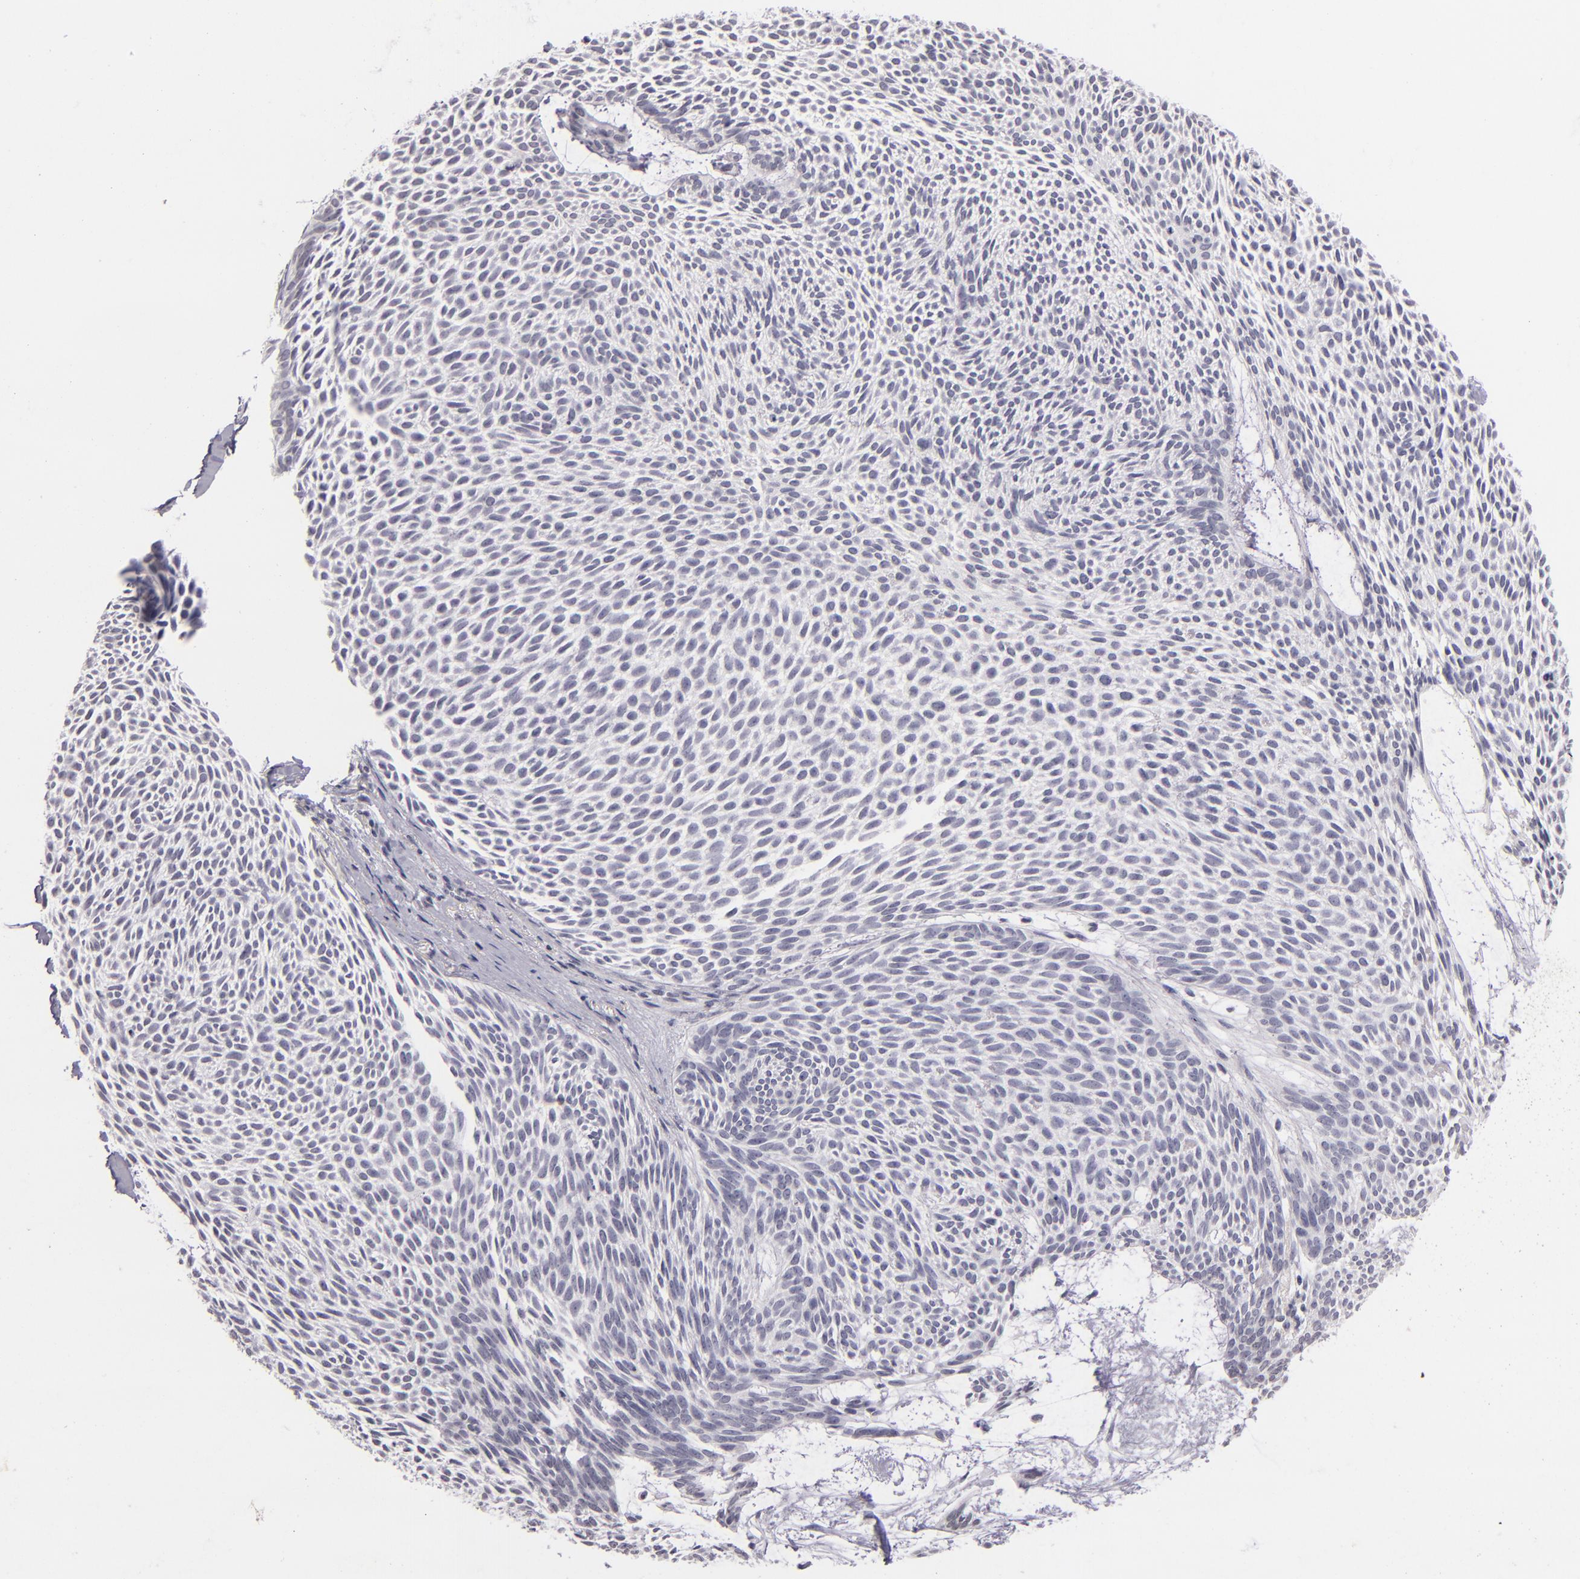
{"staining": {"intensity": "negative", "quantity": "none", "location": "none"}, "tissue": "skin cancer", "cell_type": "Tumor cells", "image_type": "cancer", "snomed": [{"axis": "morphology", "description": "Basal cell carcinoma"}, {"axis": "topography", "description": "Skin"}], "caption": "IHC of human skin cancer (basal cell carcinoma) demonstrates no positivity in tumor cells.", "gene": "CD40", "patient": {"sex": "male", "age": 84}}